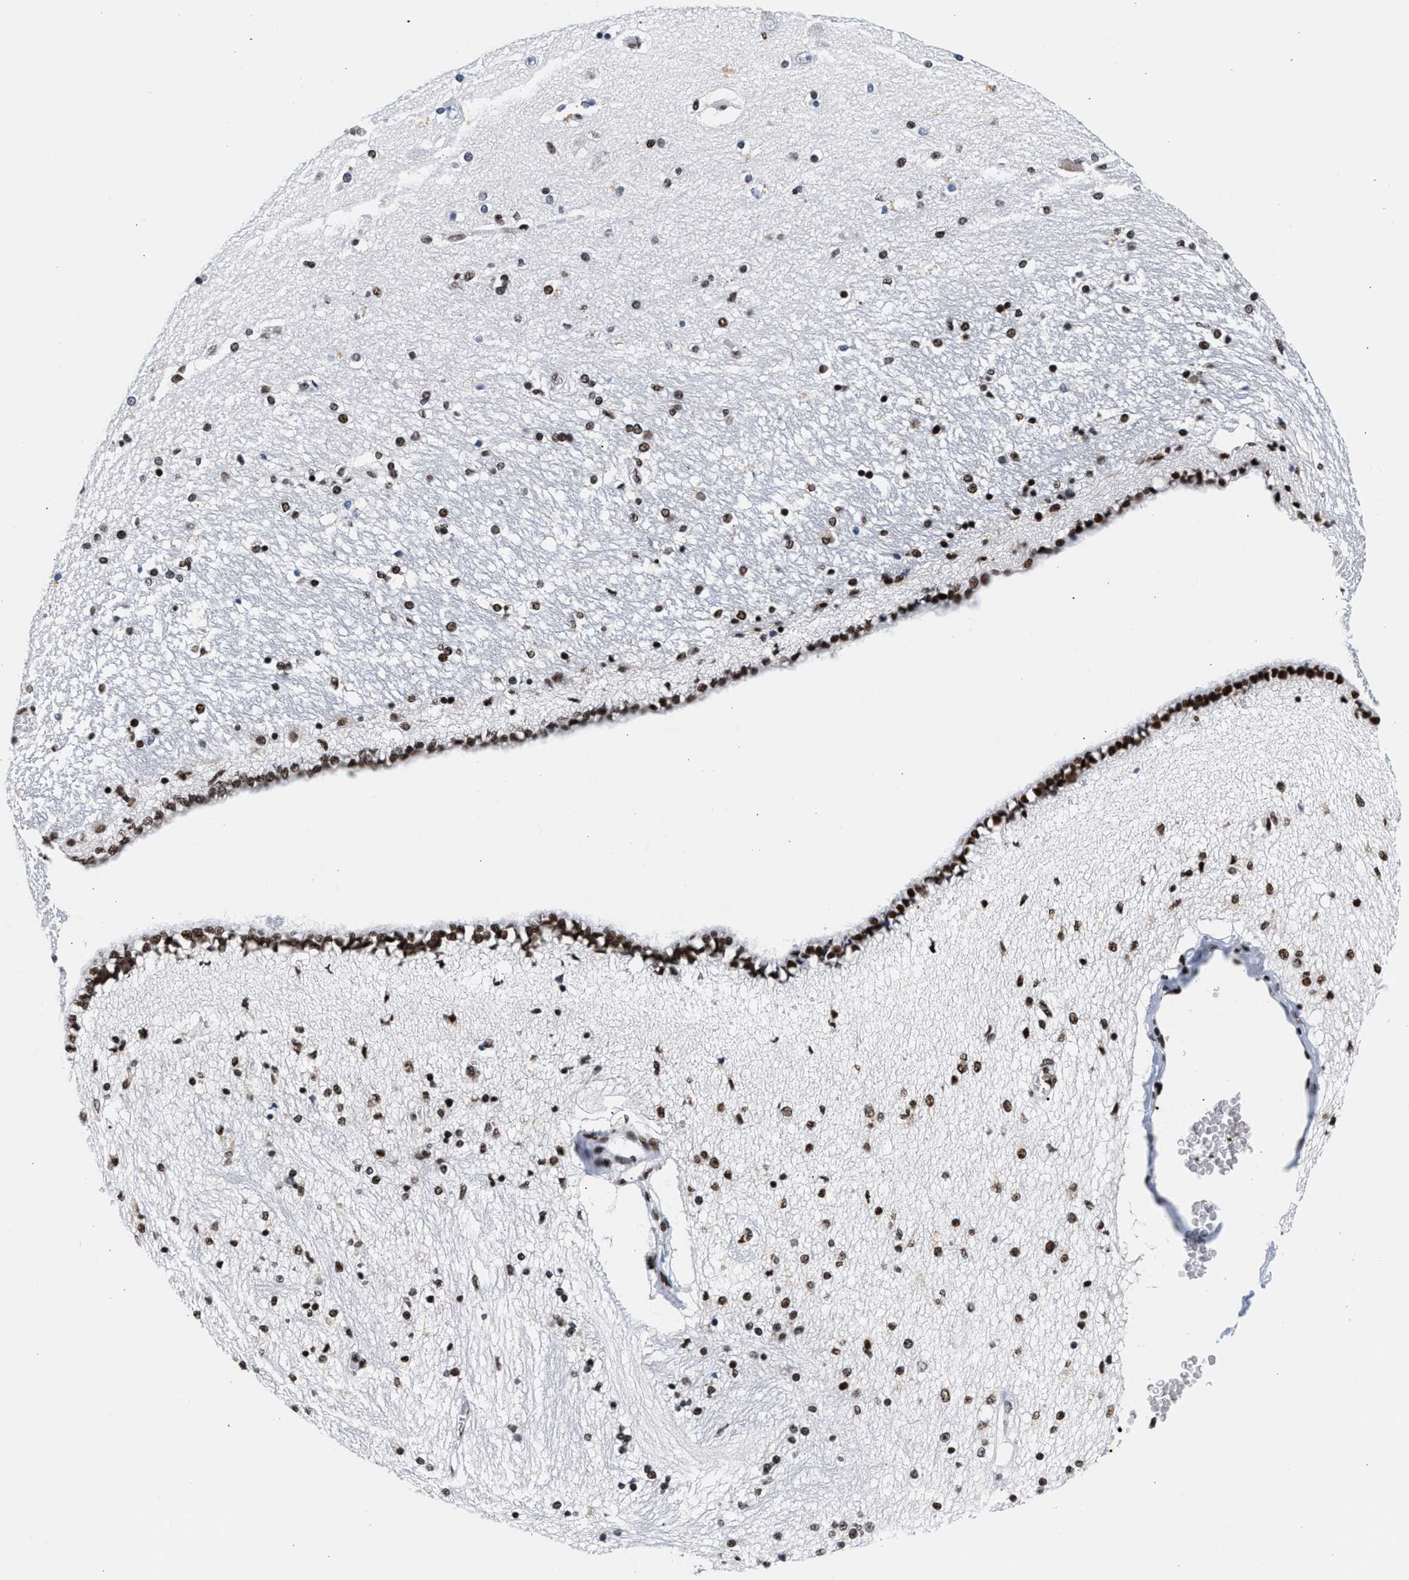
{"staining": {"intensity": "strong", "quantity": ">75%", "location": "nuclear"}, "tissue": "hippocampus", "cell_type": "Glial cells", "image_type": "normal", "snomed": [{"axis": "morphology", "description": "Normal tissue, NOS"}, {"axis": "topography", "description": "Hippocampus"}], "caption": "Normal hippocampus displays strong nuclear expression in approximately >75% of glial cells.", "gene": "RAD21", "patient": {"sex": "female", "age": 54}}